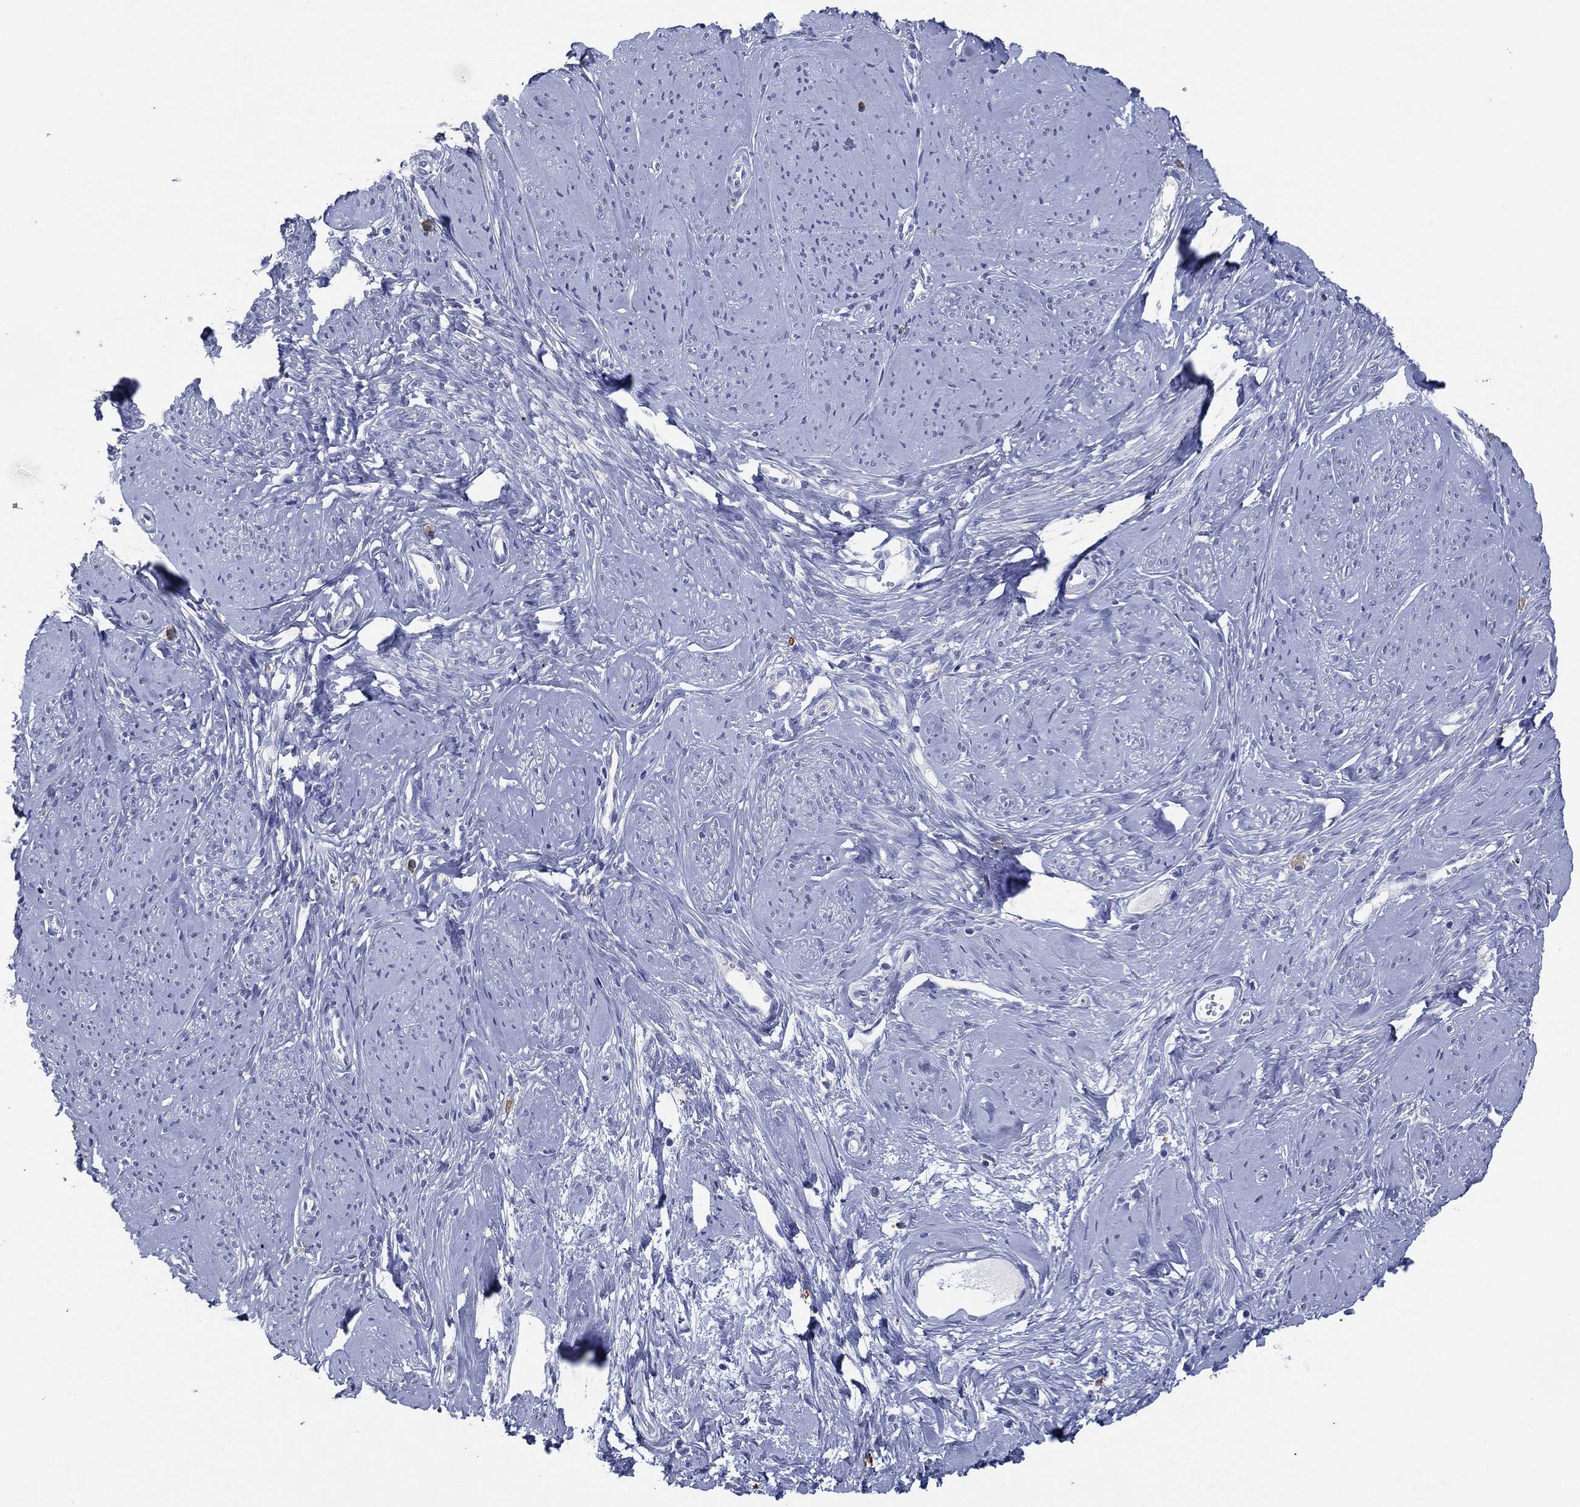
{"staining": {"intensity": "negative", "quantity": "none", "location": "none"}, "tissue": "smooth muscle", "cell_type": "Smooth muscle cells", "image_type": "normal", "snomed": [{"axis": "morphology", "description": "Normal tissue, NOS"}, {"axis": "topography", "description": "Smooth muscle"}], "caption": "Immunohistochemistry (IHC) photomicrograph of normal human smooth muscle stained for a protein (brown), which demonstrates no staining in smooth muscle cells.", "gene": "FSCN2", "patient": {"sex": "female", "age": 48}}